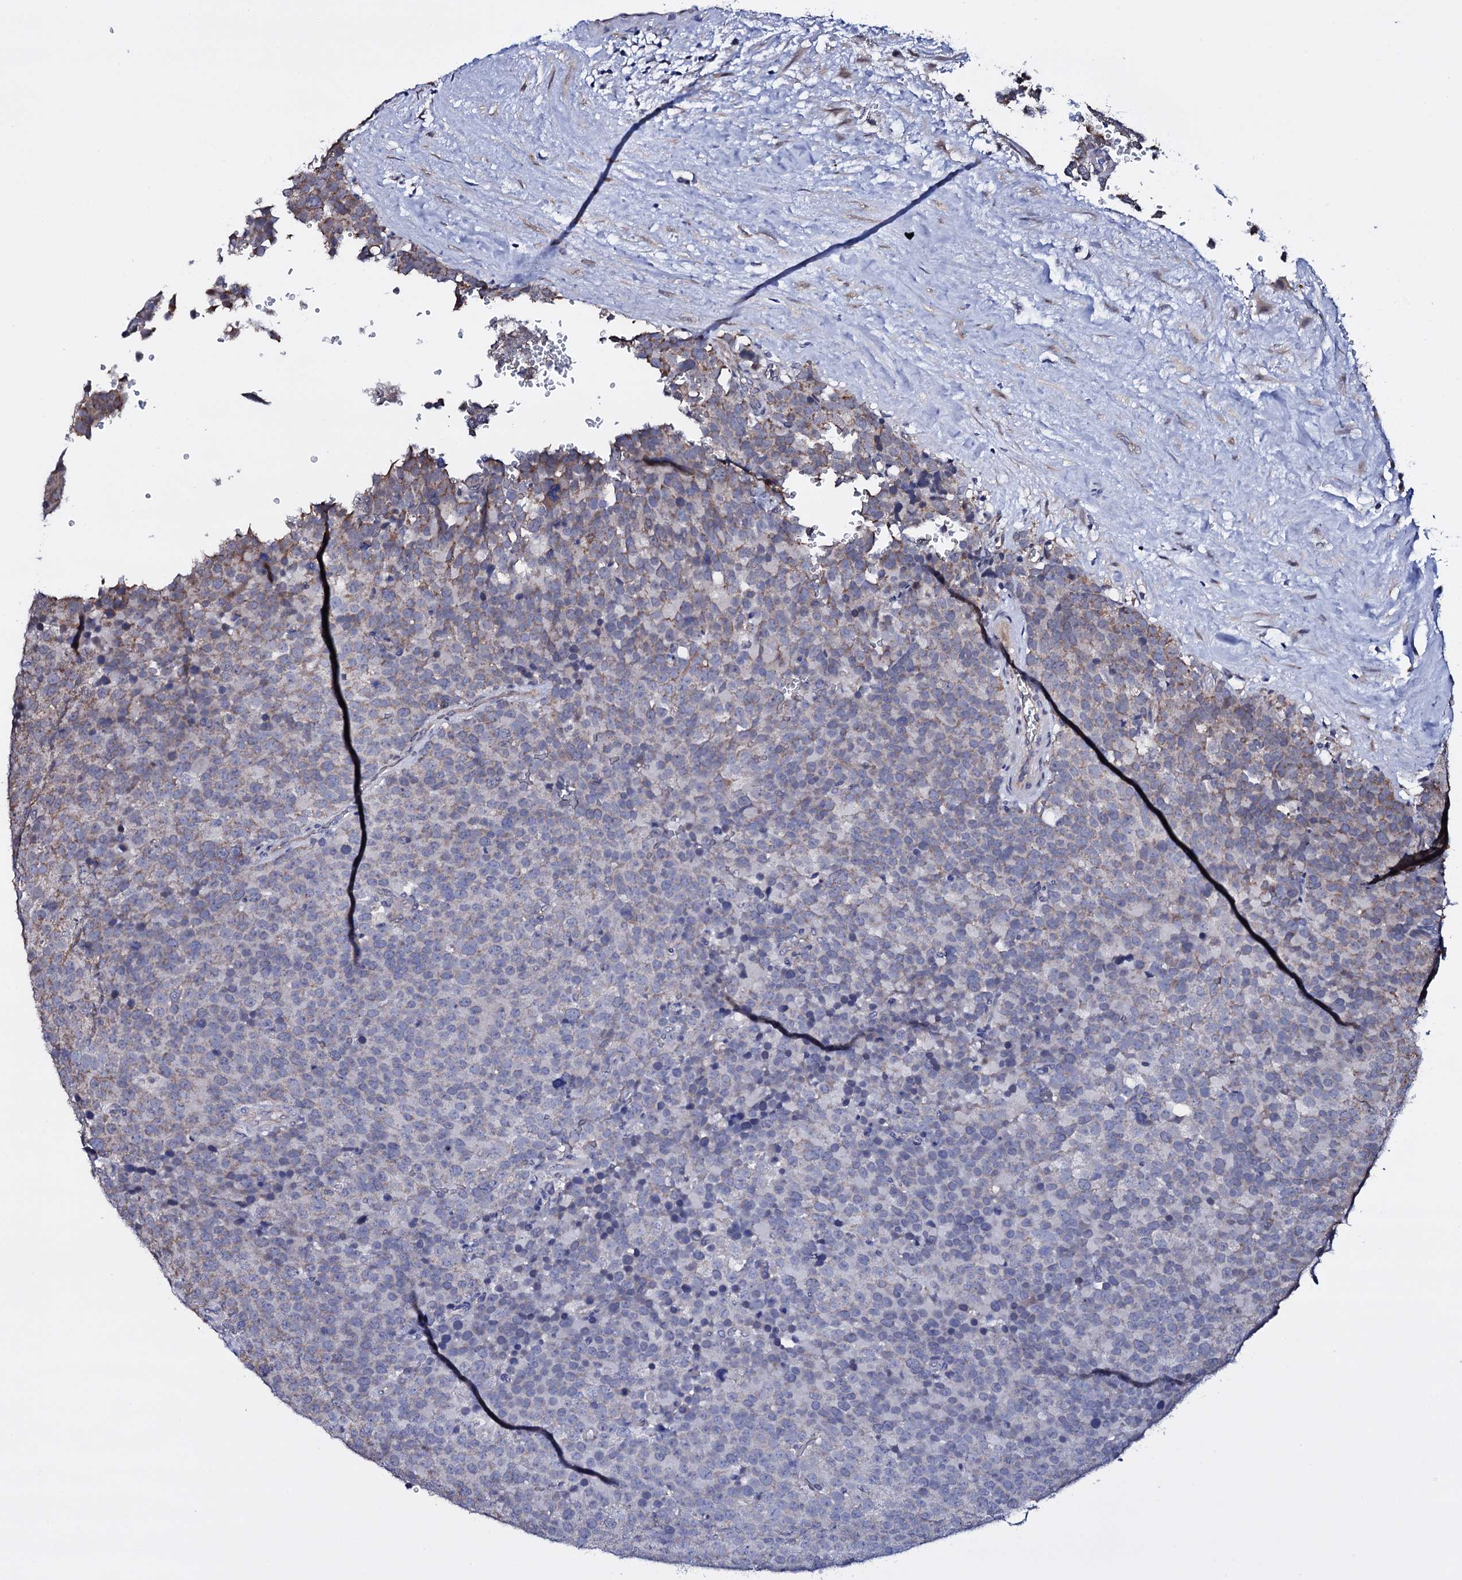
{"staining": {"intensity": "negative", "quantity": "none", "location": "none"}, "tissue": "testis cancer", "cell_type": "Tumor cells", "image_type": "cancer", "snomed": [{"axis": "morphology", "description": "Seminoma, NOS"}, {"axis": "topography", "description": "Testis"}], "caption": "The image exhibits no significant staining in tumor cells of testis cancer (seminoma).", "gene": "GAREM1", "patient": {"sex": "male", "age": 71}}